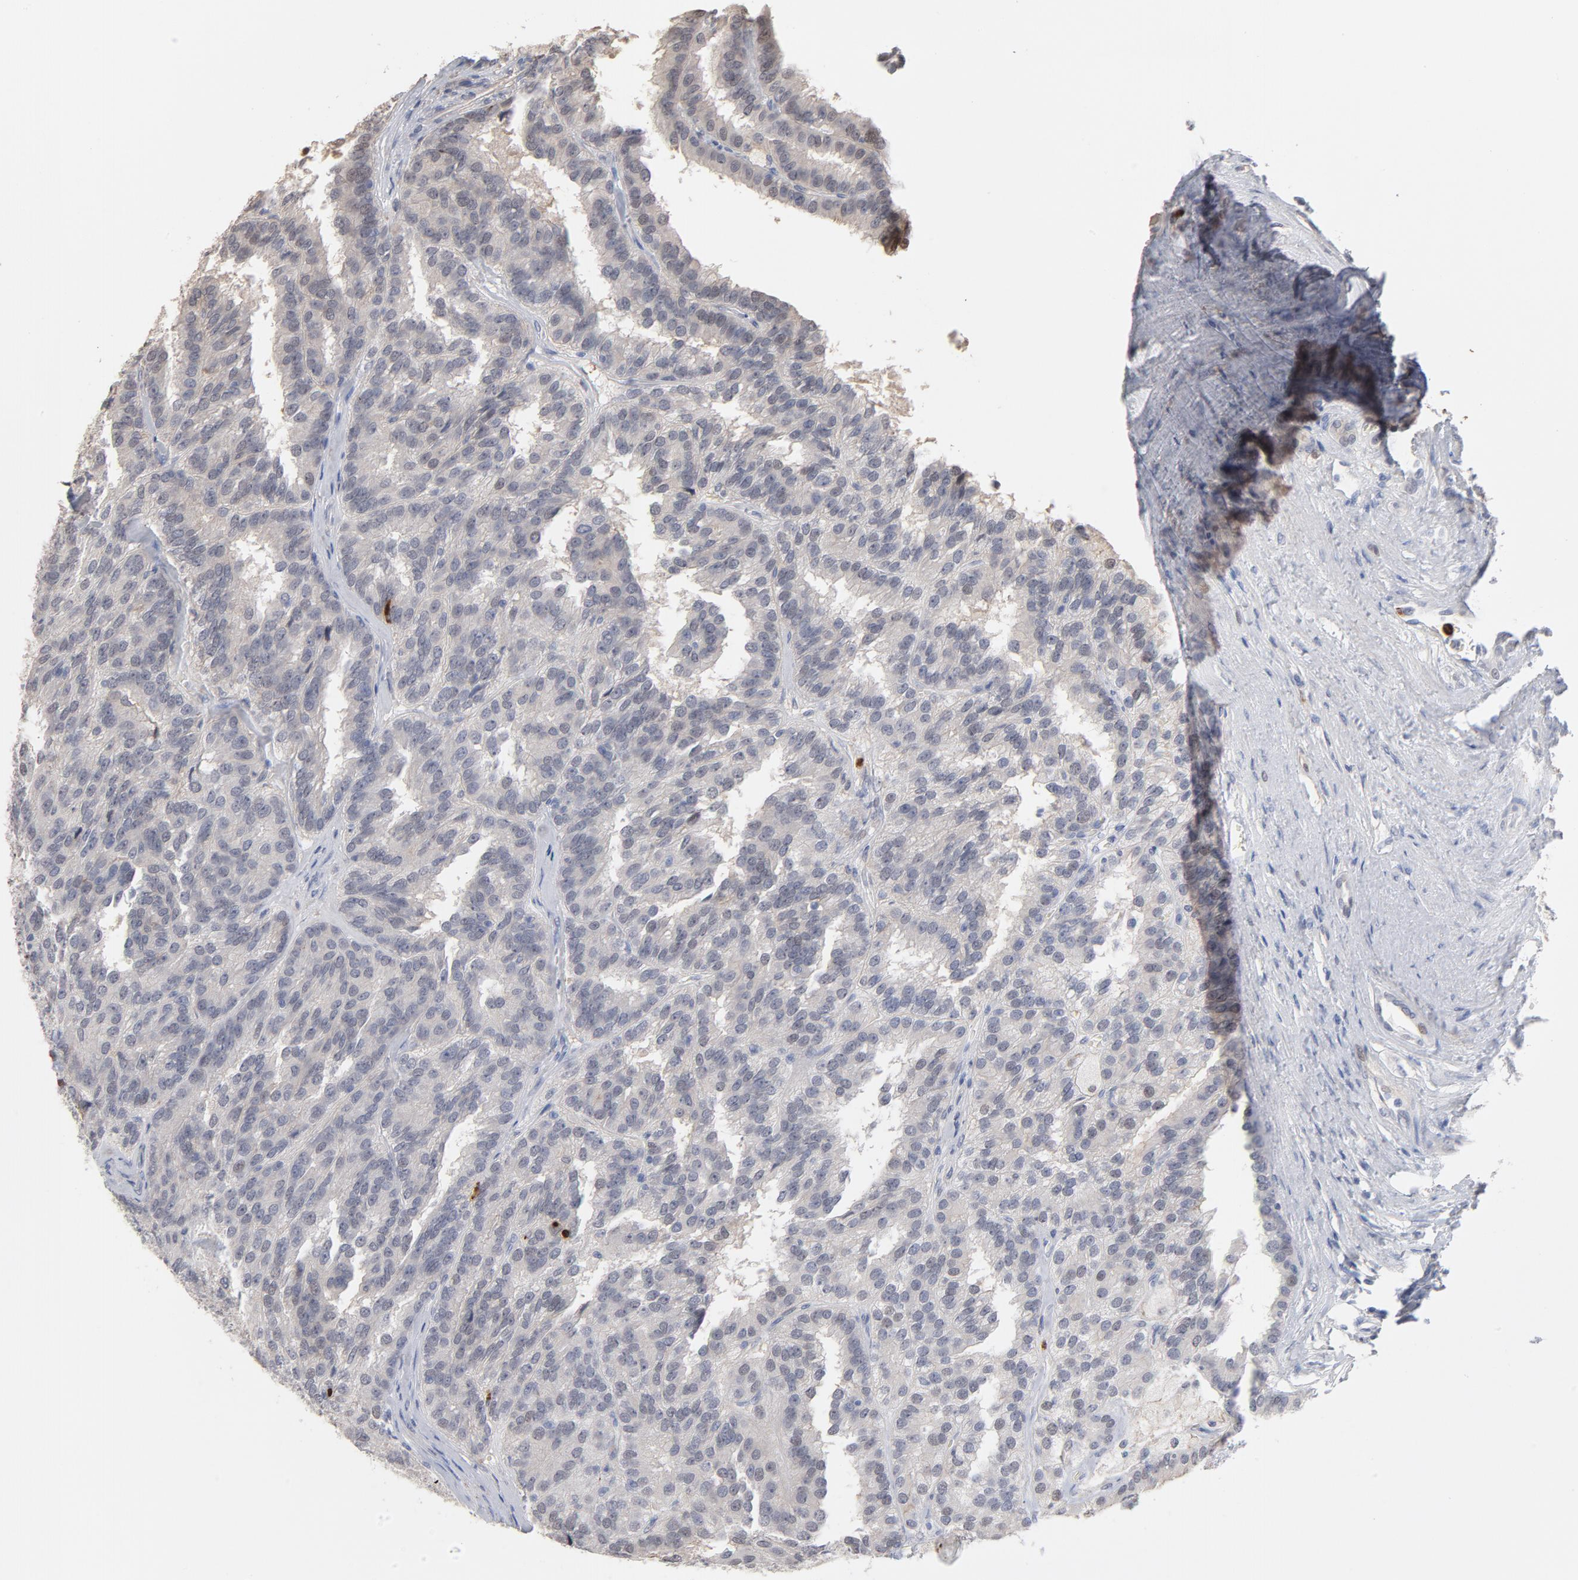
{"staining": {"intensity": "weak", "quantity": "25%-75%", "location": "cytoplasmic/membranous,nuclear"}, "tissue": "renal cancer", "cell_type": "Tumor cells", "image_type": "cancer", "snomed": [{"axis": "morphology", "description": "Adenocarcinoma, NOS"}, {"axis": "topography", "description": "Kidney"}], "caption": "Immunohistochemistry (IHC) (DAB (3,3'-diaminobenzidine)) staining of renal adenocarcinoma reveals weak cytoplasmic/membranous and nuclear protein positivity in about 25%-75% of tumor cells. Nuclei are stained in blue.", "gene": "PNMA1", "patient": {"sex": "male", "age": 46}}